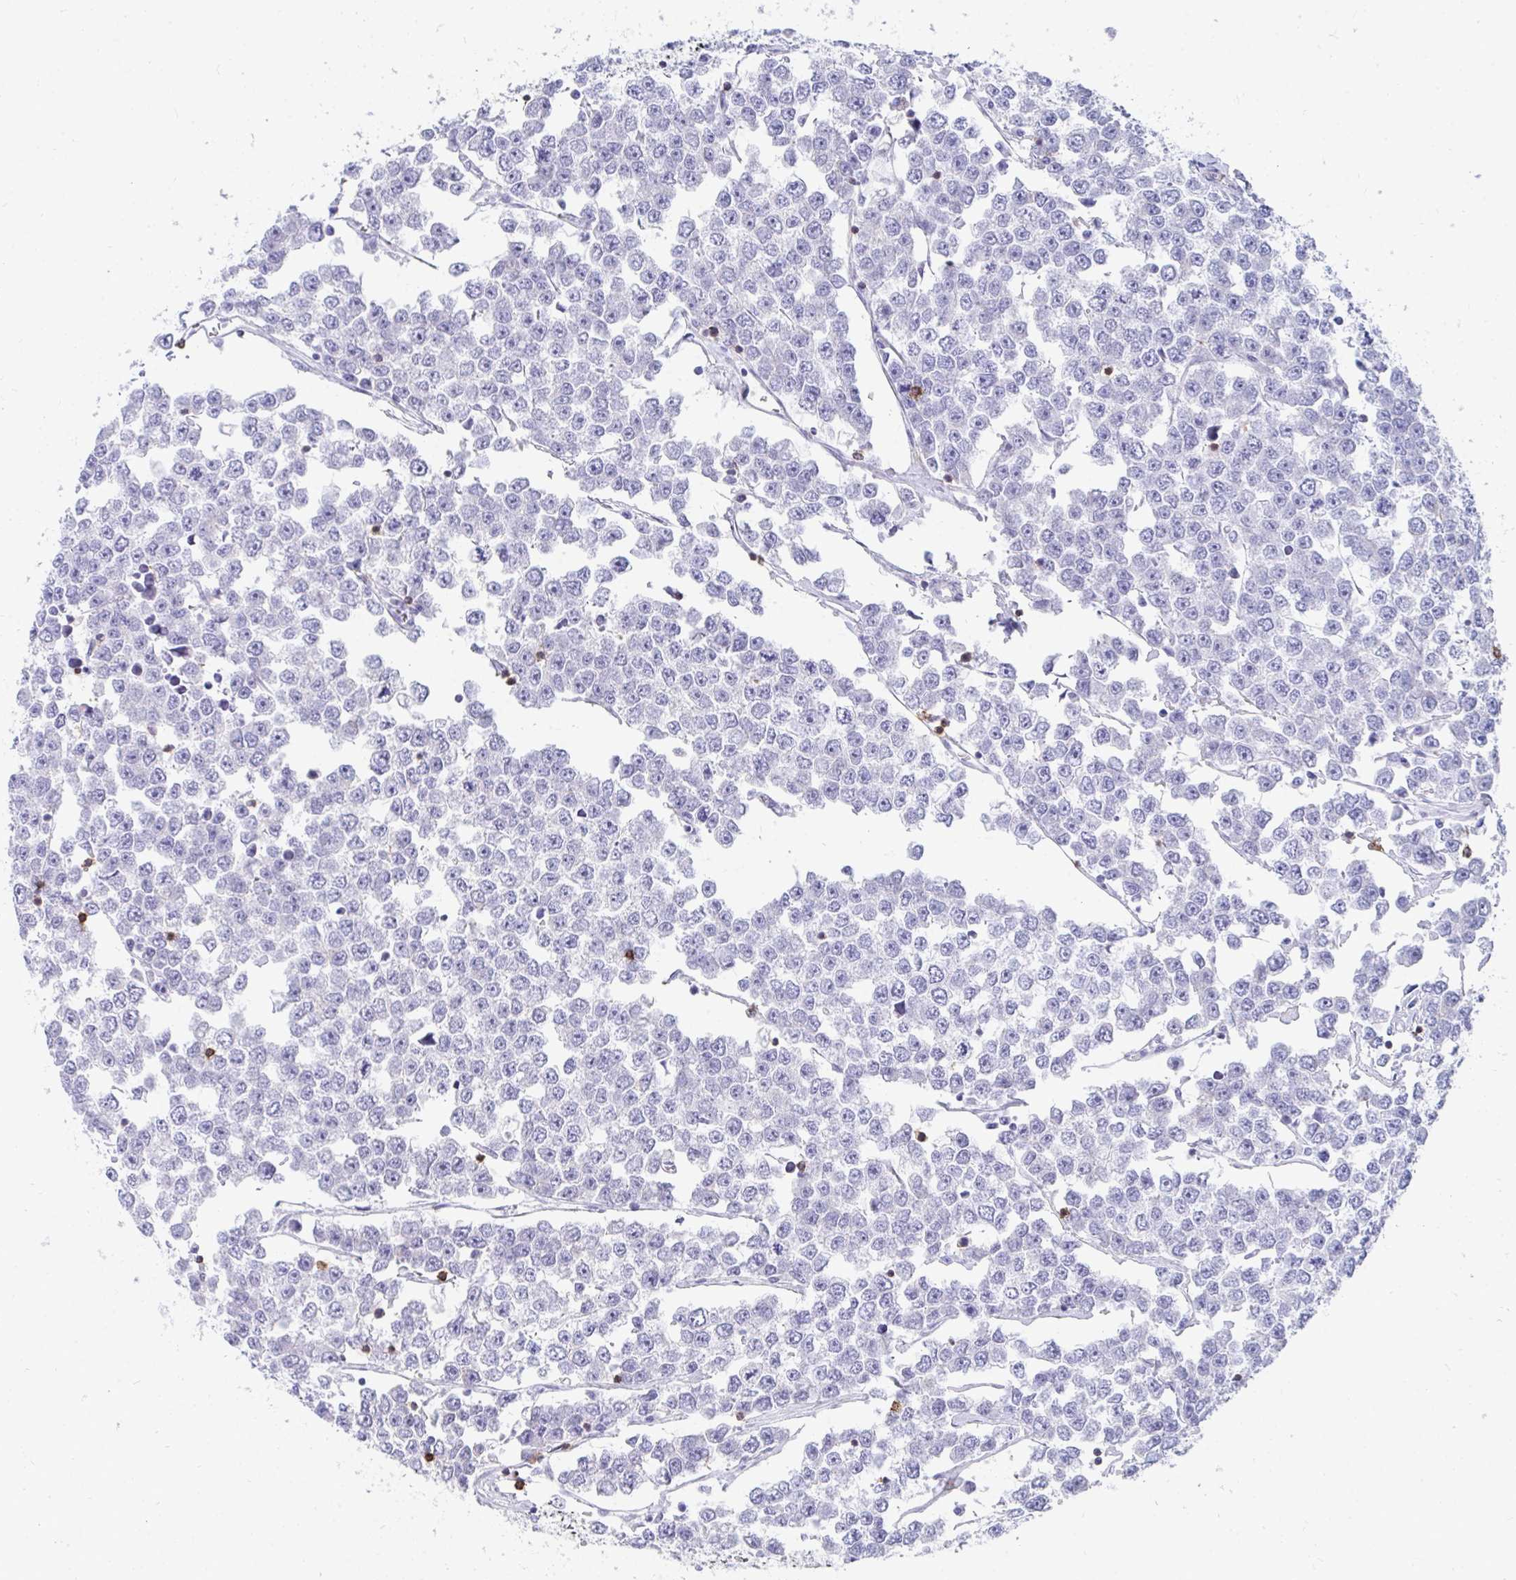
{"staining": {"intensity": "negative", "quantity": "none", "location": "none"}, "tissue": "testis cancer", "cell_type": "Tumor cells", "image_type": "cancer", "snomed": [{"axis": "morphology", "description": "Seminoma, NOS"}, {"axis": "morphology", "description": "Carcinoma, Embryonal, NOS"}, {"axis": "topography", "description": "Testis"}], "caption": "A high-resolution micrograph shows IHC staining of testis cancer, which shows no significant expression in tumor cells.", "gene": "CD7", "patient": {"sex": "male", "age": 52}}